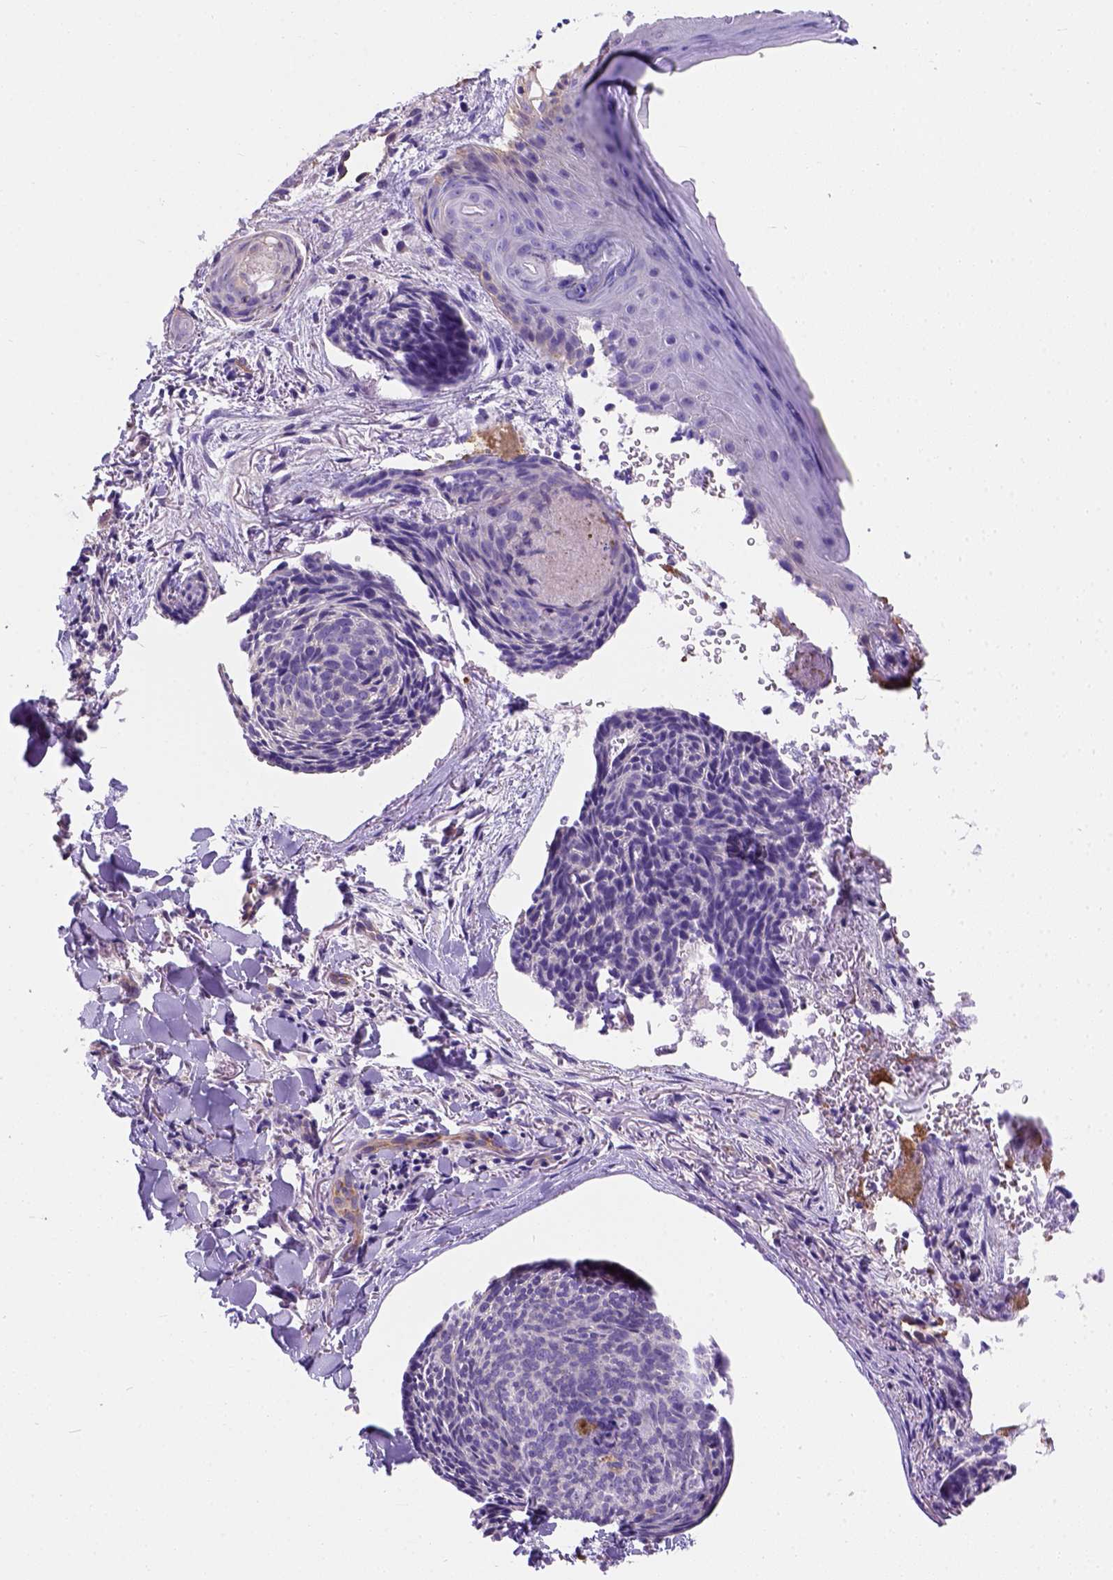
{"staining": {"intensity": "negative", "quantity": "none", "location": "none"}, "tissue": "skin cancer", "cell_type": "Tumor cells", "image_type": "cancer", "snomed": [{"axis": "morphology", "description": "Basal cell carcinoma"}, {"axis": "topography", "description": "Skin"}], "caption": "Tumor cells are negative for protein expression in human skin cancer. (DAB (3,3'-diaminobenzidine) immunohistochemistry, high magnification).", "gene": "PHF7", "patient": {"sex": "female", "age": 82}}